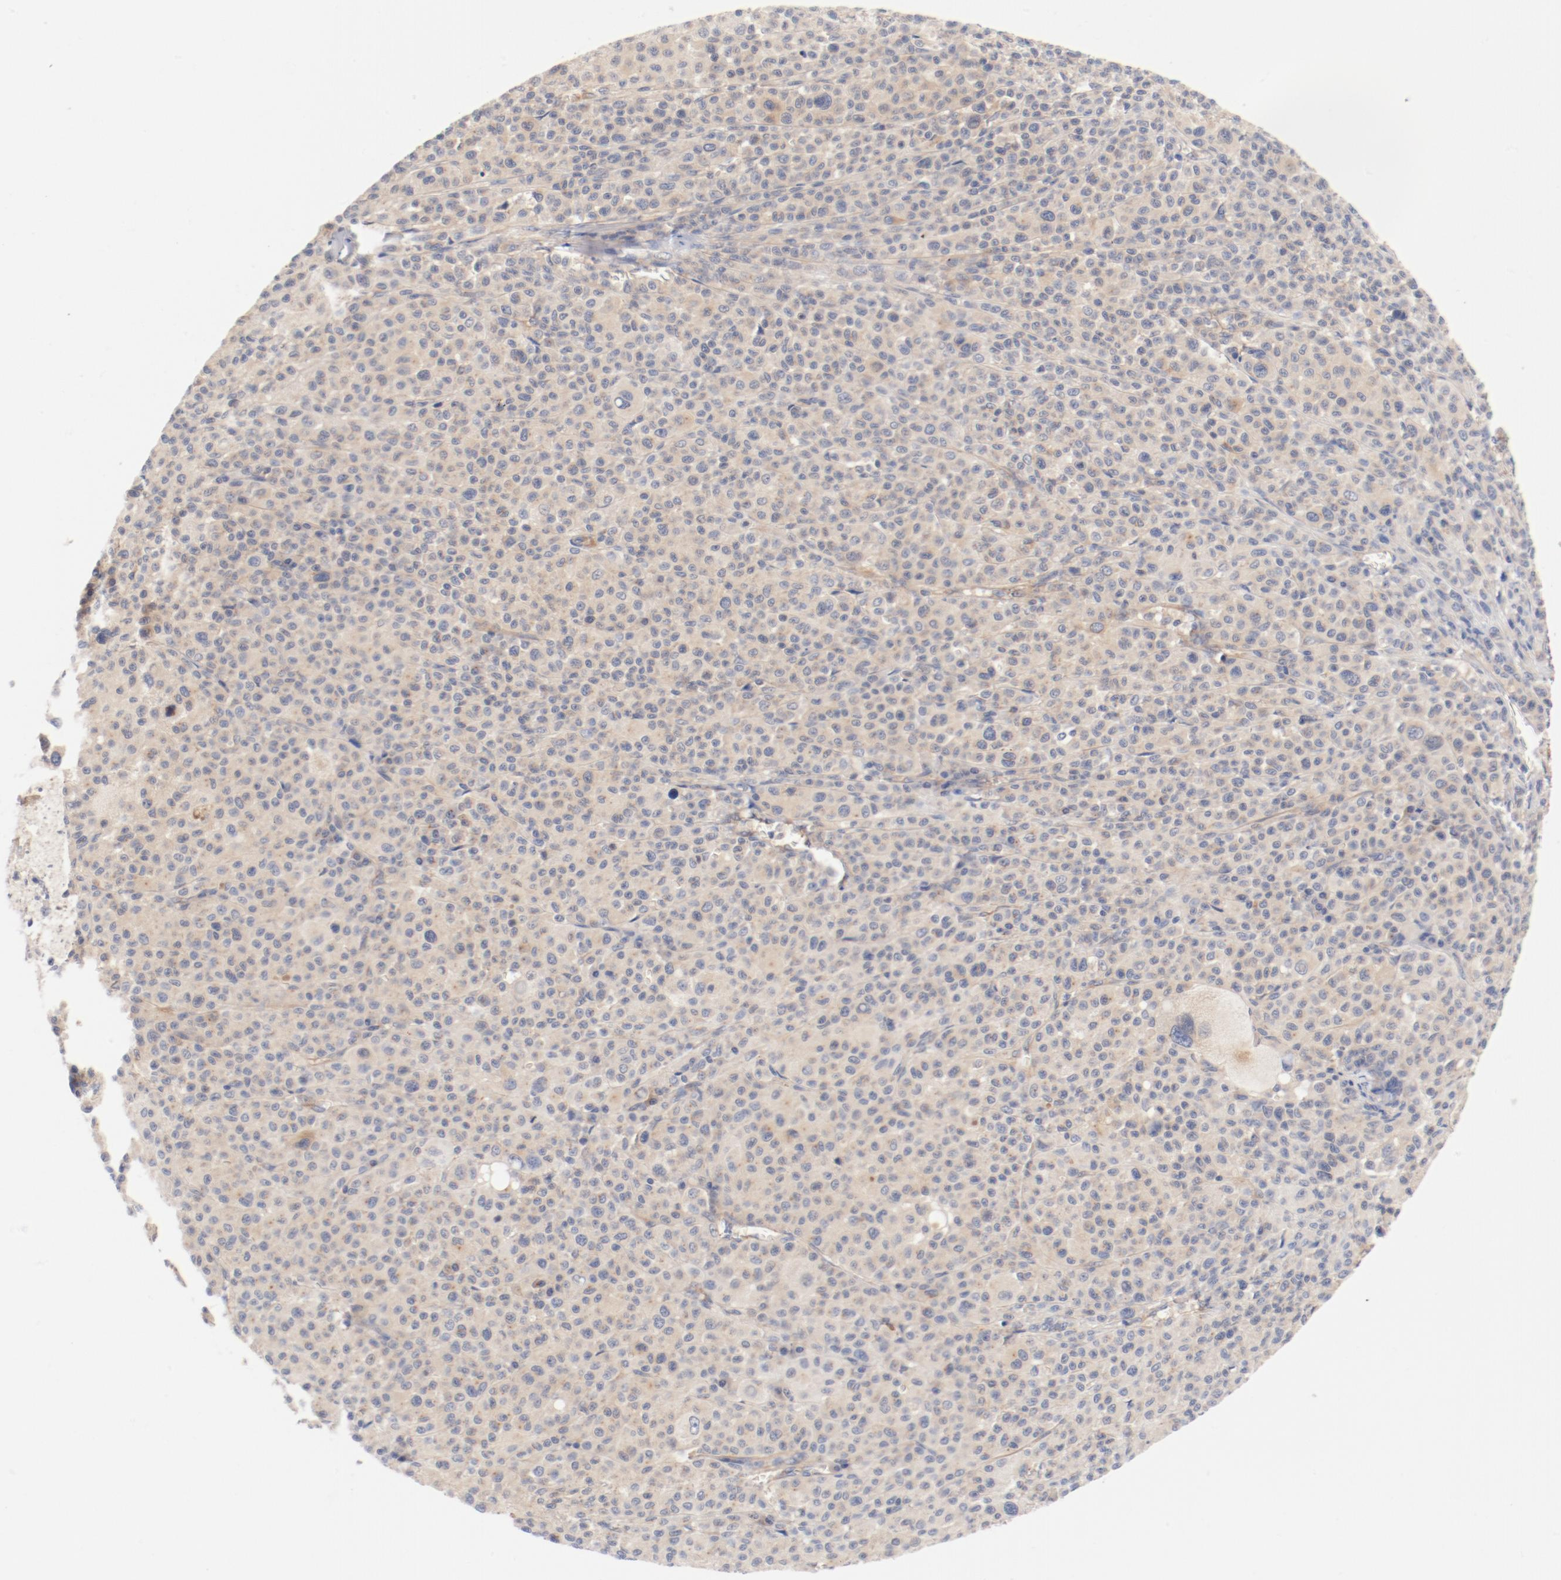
{"staining": {"intensity": "weak", "quantity": ">75%", "location": "cytoplasmic/membranous"}, "tissue": "melanoma", "cell_type": "Tumor cells", "image_type": "cancer", "snomed": [{"axis": "morphology", "description": "Malignant melanoma, Metastatic site"}, {"axis": "topography", "description": "Skin"}], "caption": "Protein expression analysis of human malignant melanoma (metastatic site) reveals weak cytoplasmic/membranous expression in approximately >75% of tumor cells.", "gene": "DYNC1H1", "patient": {"sex": "female", "age": 74}}